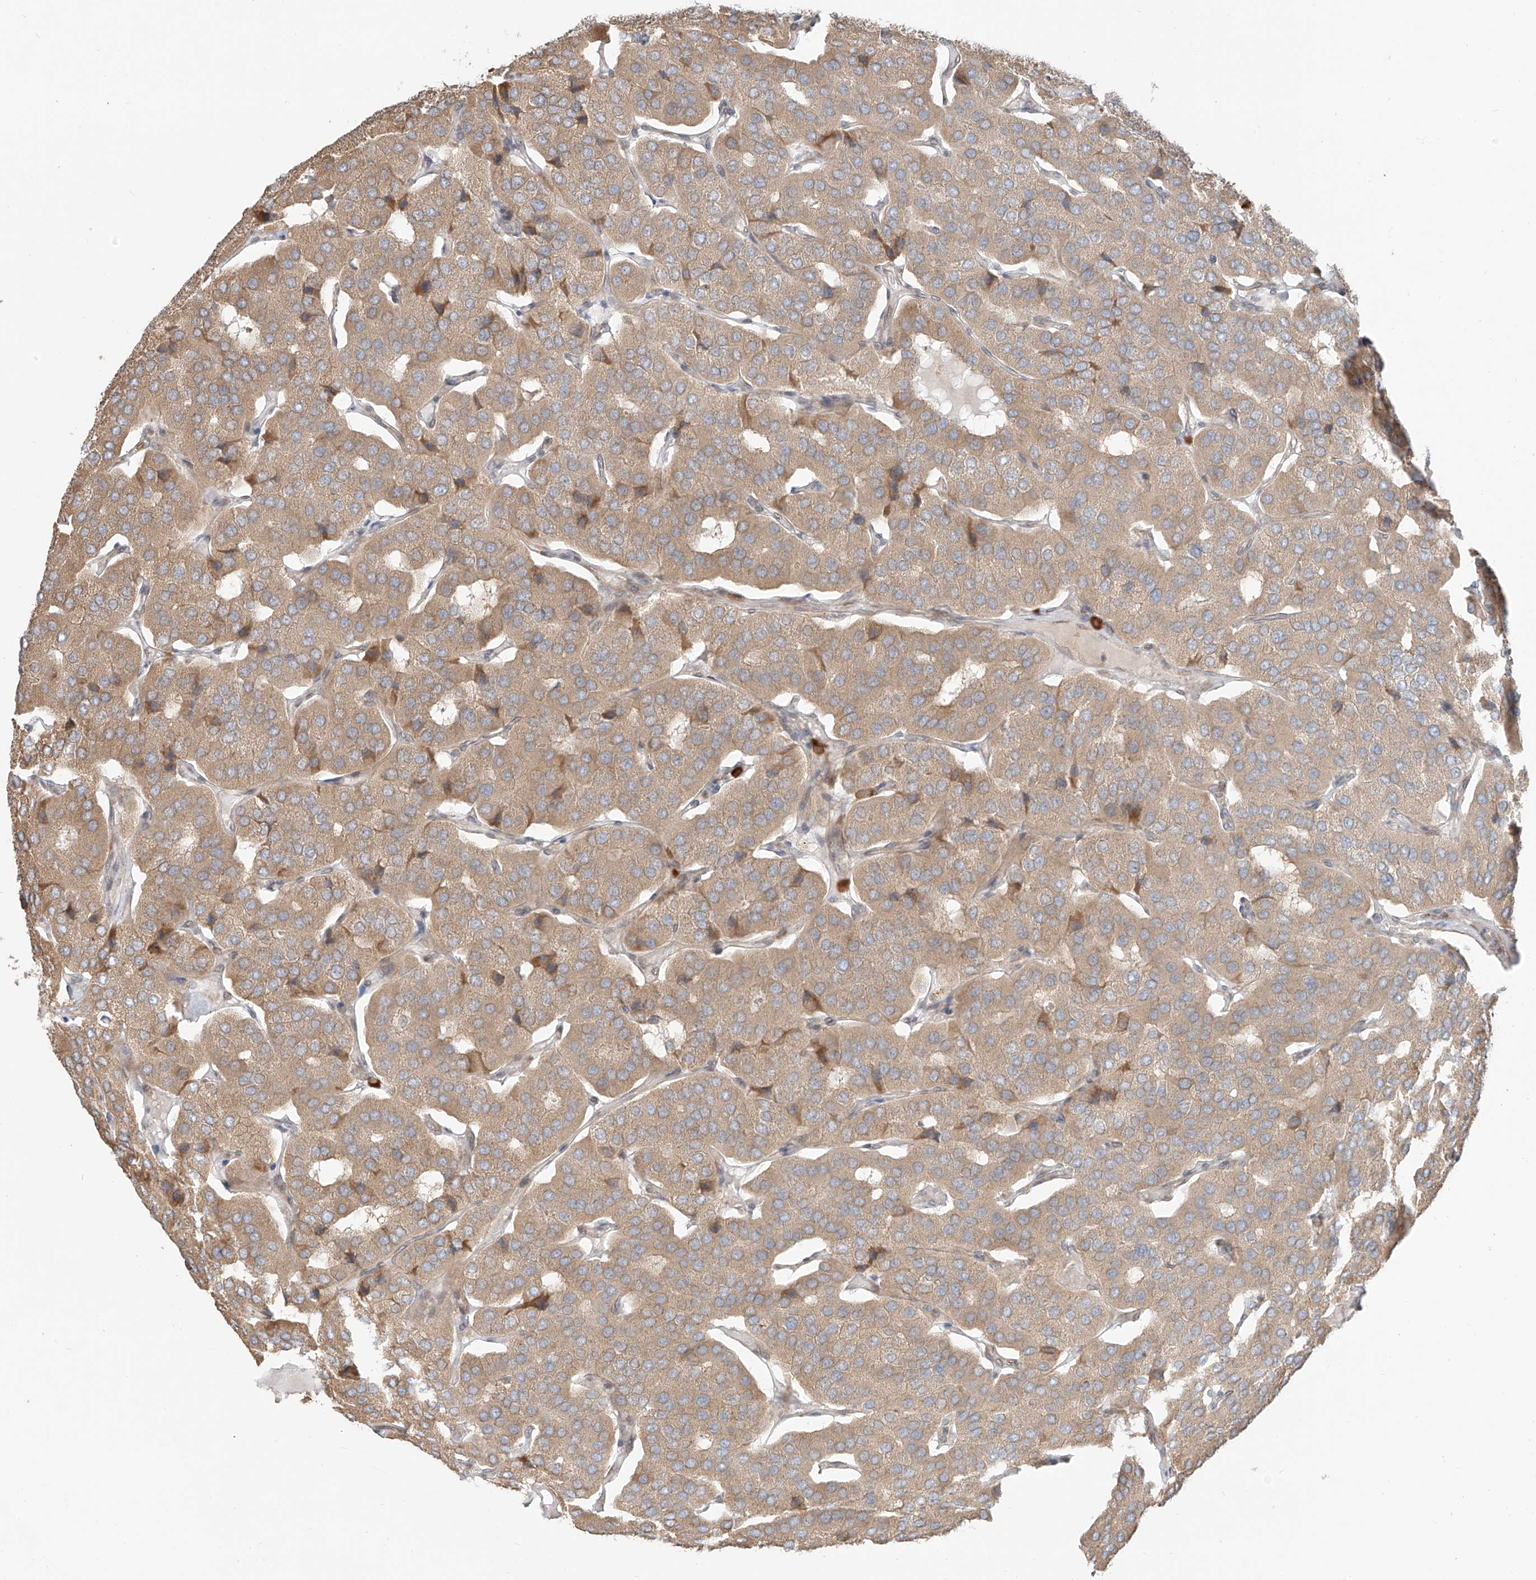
{"staining": {"intensity": "weak", "quantity": ">75%", "location": "cytoplasmic/membranous"}, "tissue": "parathyroid gland", "cell_type": "Glandular cells", "image_type": "normal", "snomed": [{"axis": "morphology", "description": "Normal tissue, NOS"}, {"axis": "morphology", "description": "Adenoma, NOS"}, {"axis": "topography", "description": "Parathyroid gland"}], "caption": "Parathyroid gland stained with DAB (3,3'-diaminobenzidine) IHC reveals low levels of weak cytoplasmic/membranous positivity in approximately >75% of glandular cells.", "gene": "CEP162", "patient": {"sex": "female", "age": 86}}